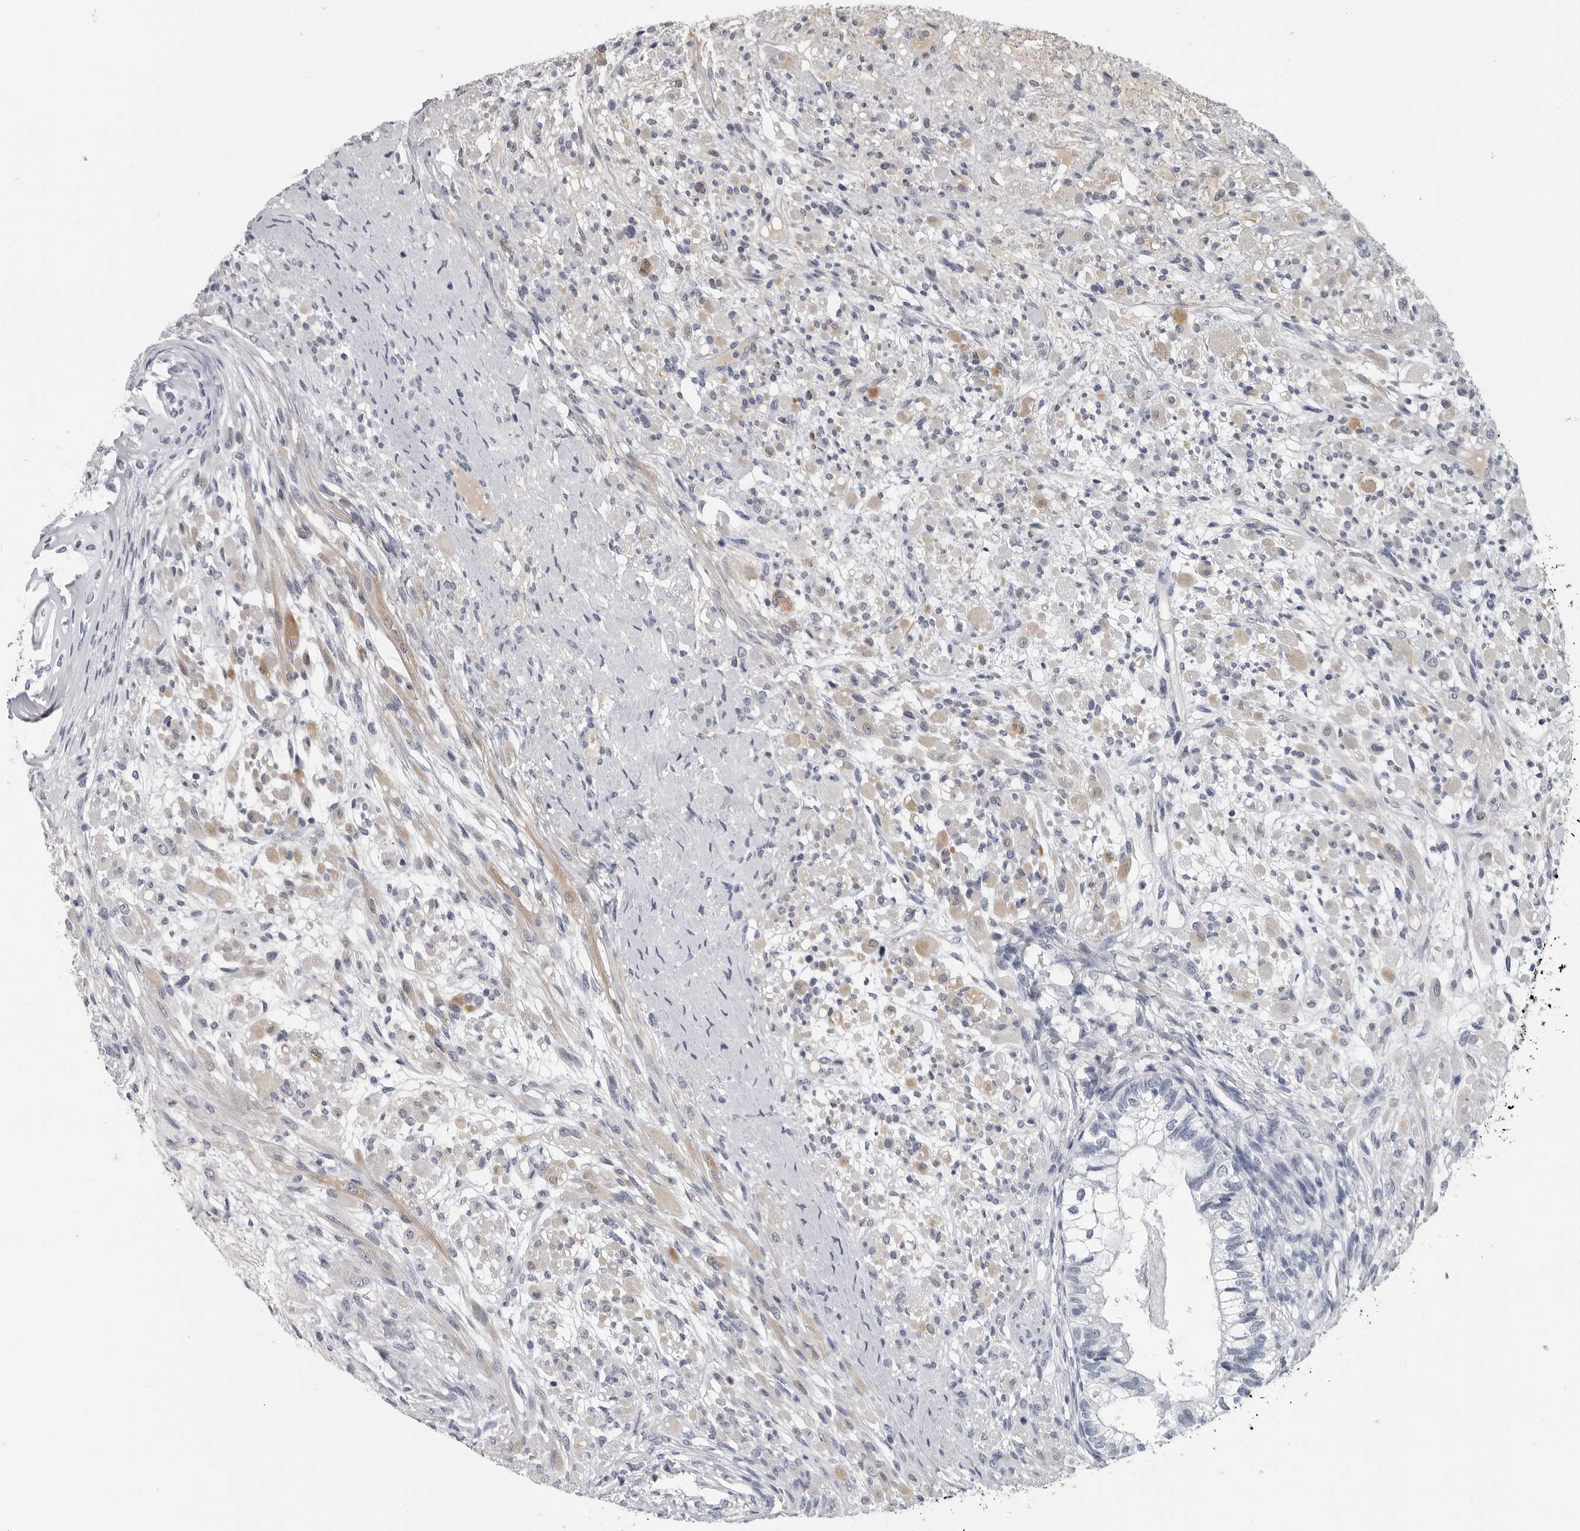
{"staining": {"intensity": "negative", "quantity": "none", "location": "none"}, "tissue": "testis cancer", "cell_type": "Tumor cells", "image_type": "cancer", "snomed": [{"axis": "morphology", "description": "Seminoma, NOS"}, {"axis": "morphology", "description": "Carcinoma, Embryonal, NOS"}, {"axis": "topography", "description": "Testis"}], "caption": "Testis cancer (embryonal carcinoma) was stained to show a protein in brown. There is no significant staining in tumor cells. (Immunohistochemistry, brightfield microscopy, high magnification).", "gene": "AMPD1", "patient": {"sex": "male", "age": 28}}